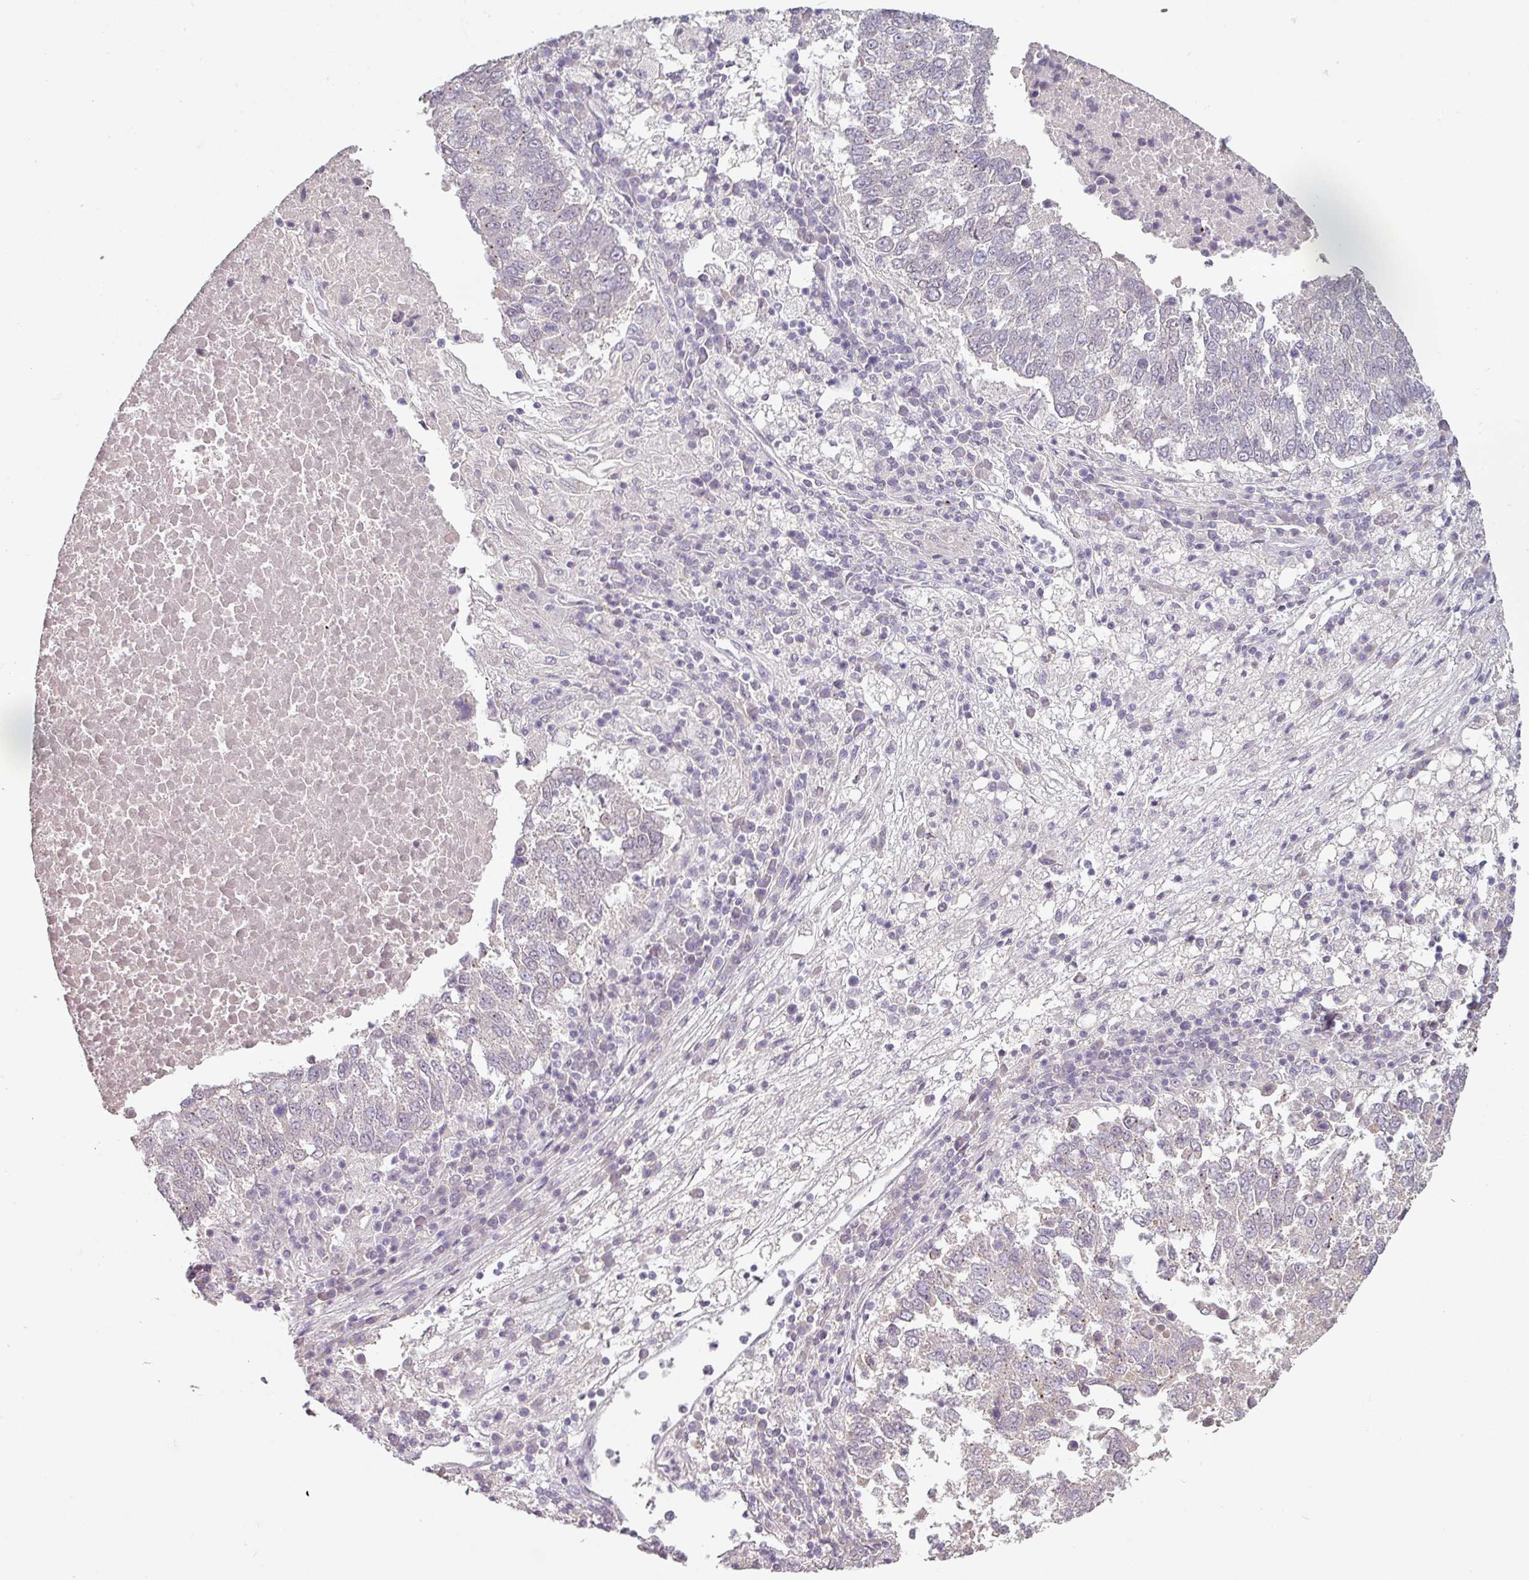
{"staining": {"intensity": "negative", "quantity": "none", "location": "none"}, "tissue": "lung cancer", "cell_type": "Tumor cells", "image_type": "cancer", "snomed": [{"axis": "morphology", "description": "Squamous cell carcinoma, NOS"}, {"axis": "topography", "description": "Lung"}], "caption": "This is an IHC micrograph of human lung squamous cell carcinoma. There is no positivity in tumor cells.", "gene": "ELK1", "patient": {"sex": "male", "age": 73}}